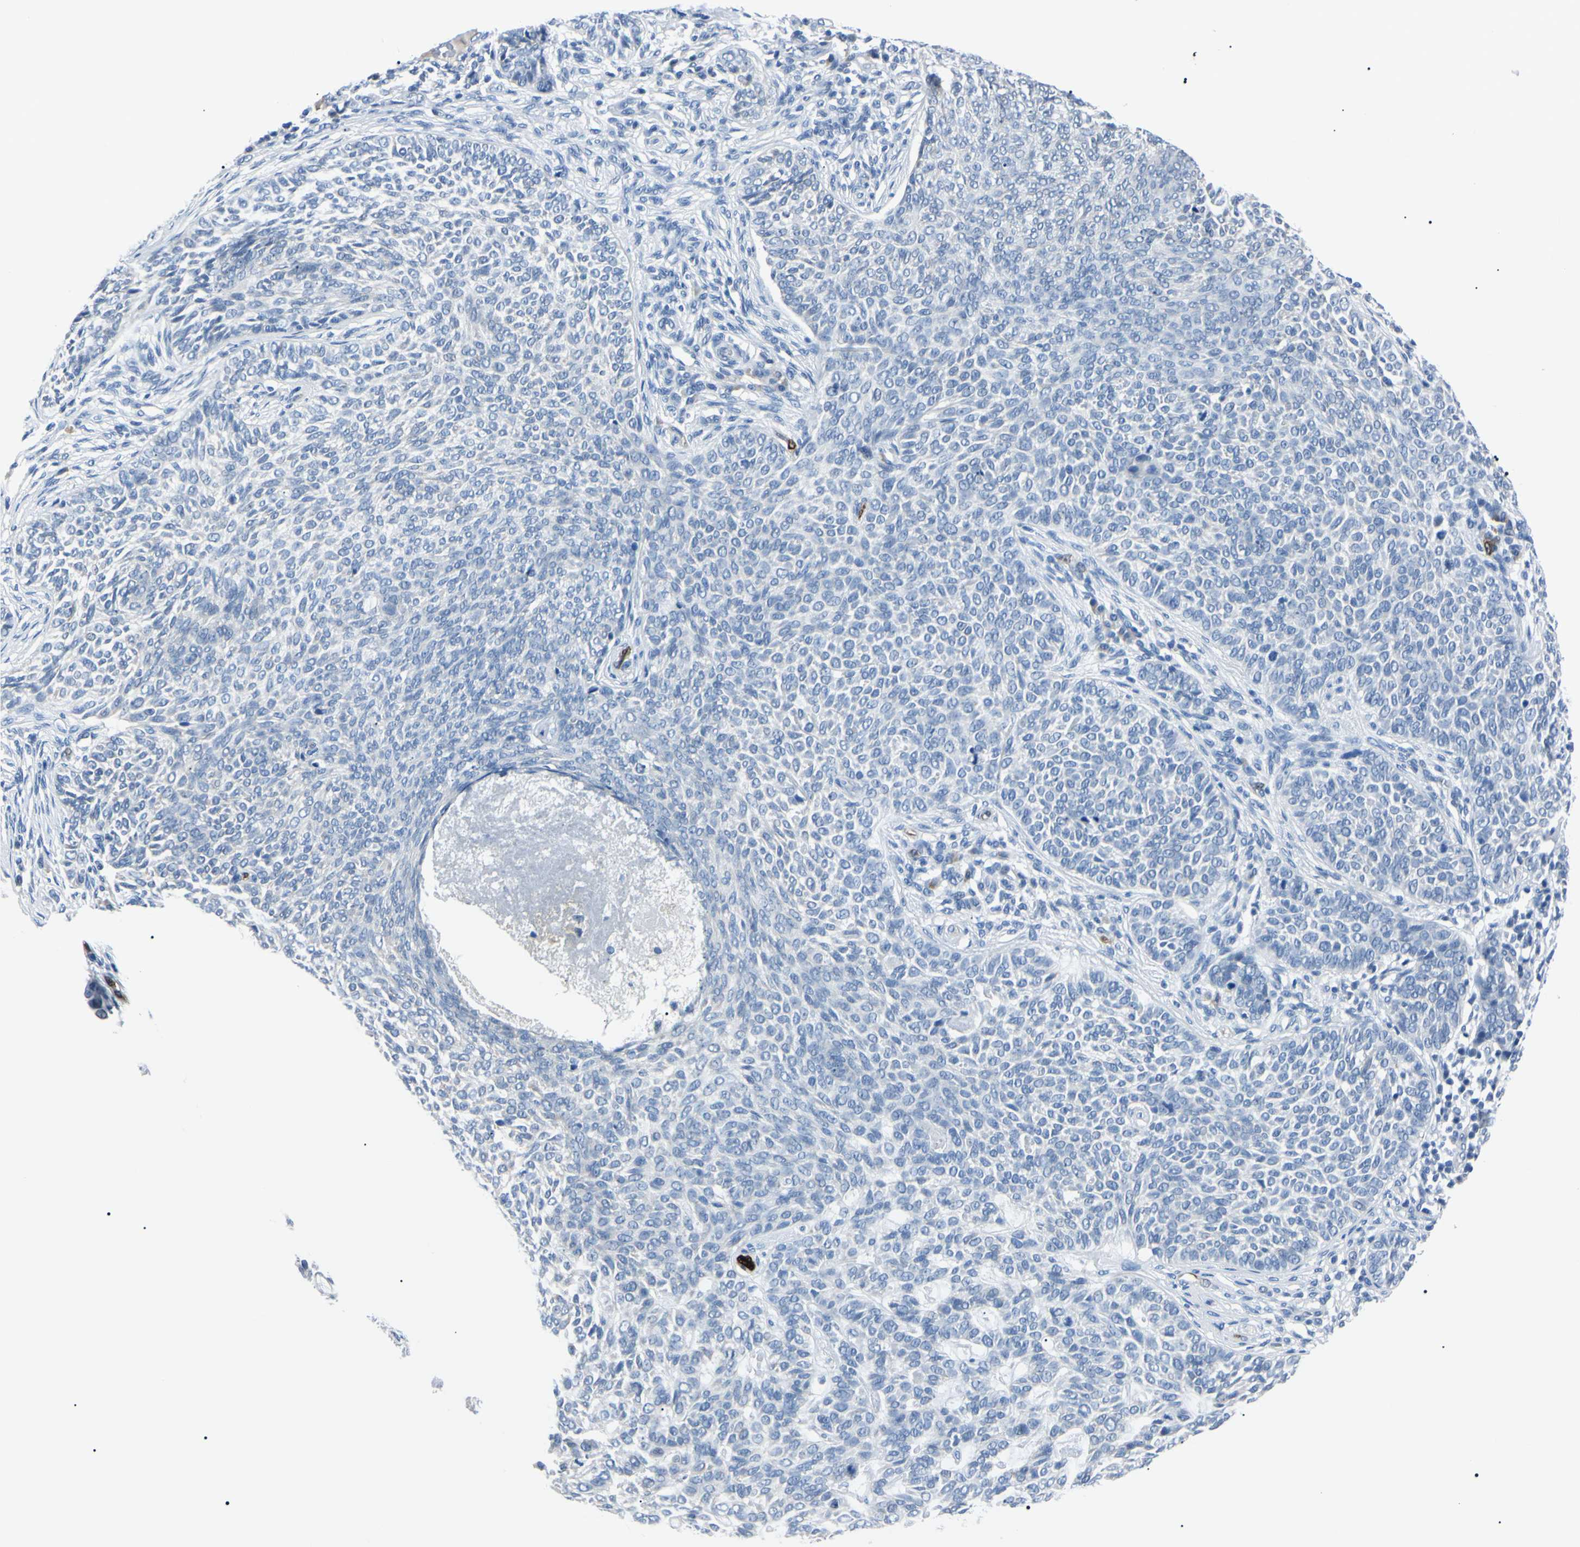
{"staining": {"intensity": "negative", "quantity": "none", "location": "none"}, "tissue": "skin cancer", "cell_type": "Tumor cells", "image_type": "cancer", "snomed": [{"axis": "morphology", "description": "Basal cell carcinoma"}, {"axis": "topography", "description": "Skin"}], "caption": "Tumor cells show no significant protein expression in skin cancer.", "gene": "CA2", "patient": {"sex": "male", "age": 87}}